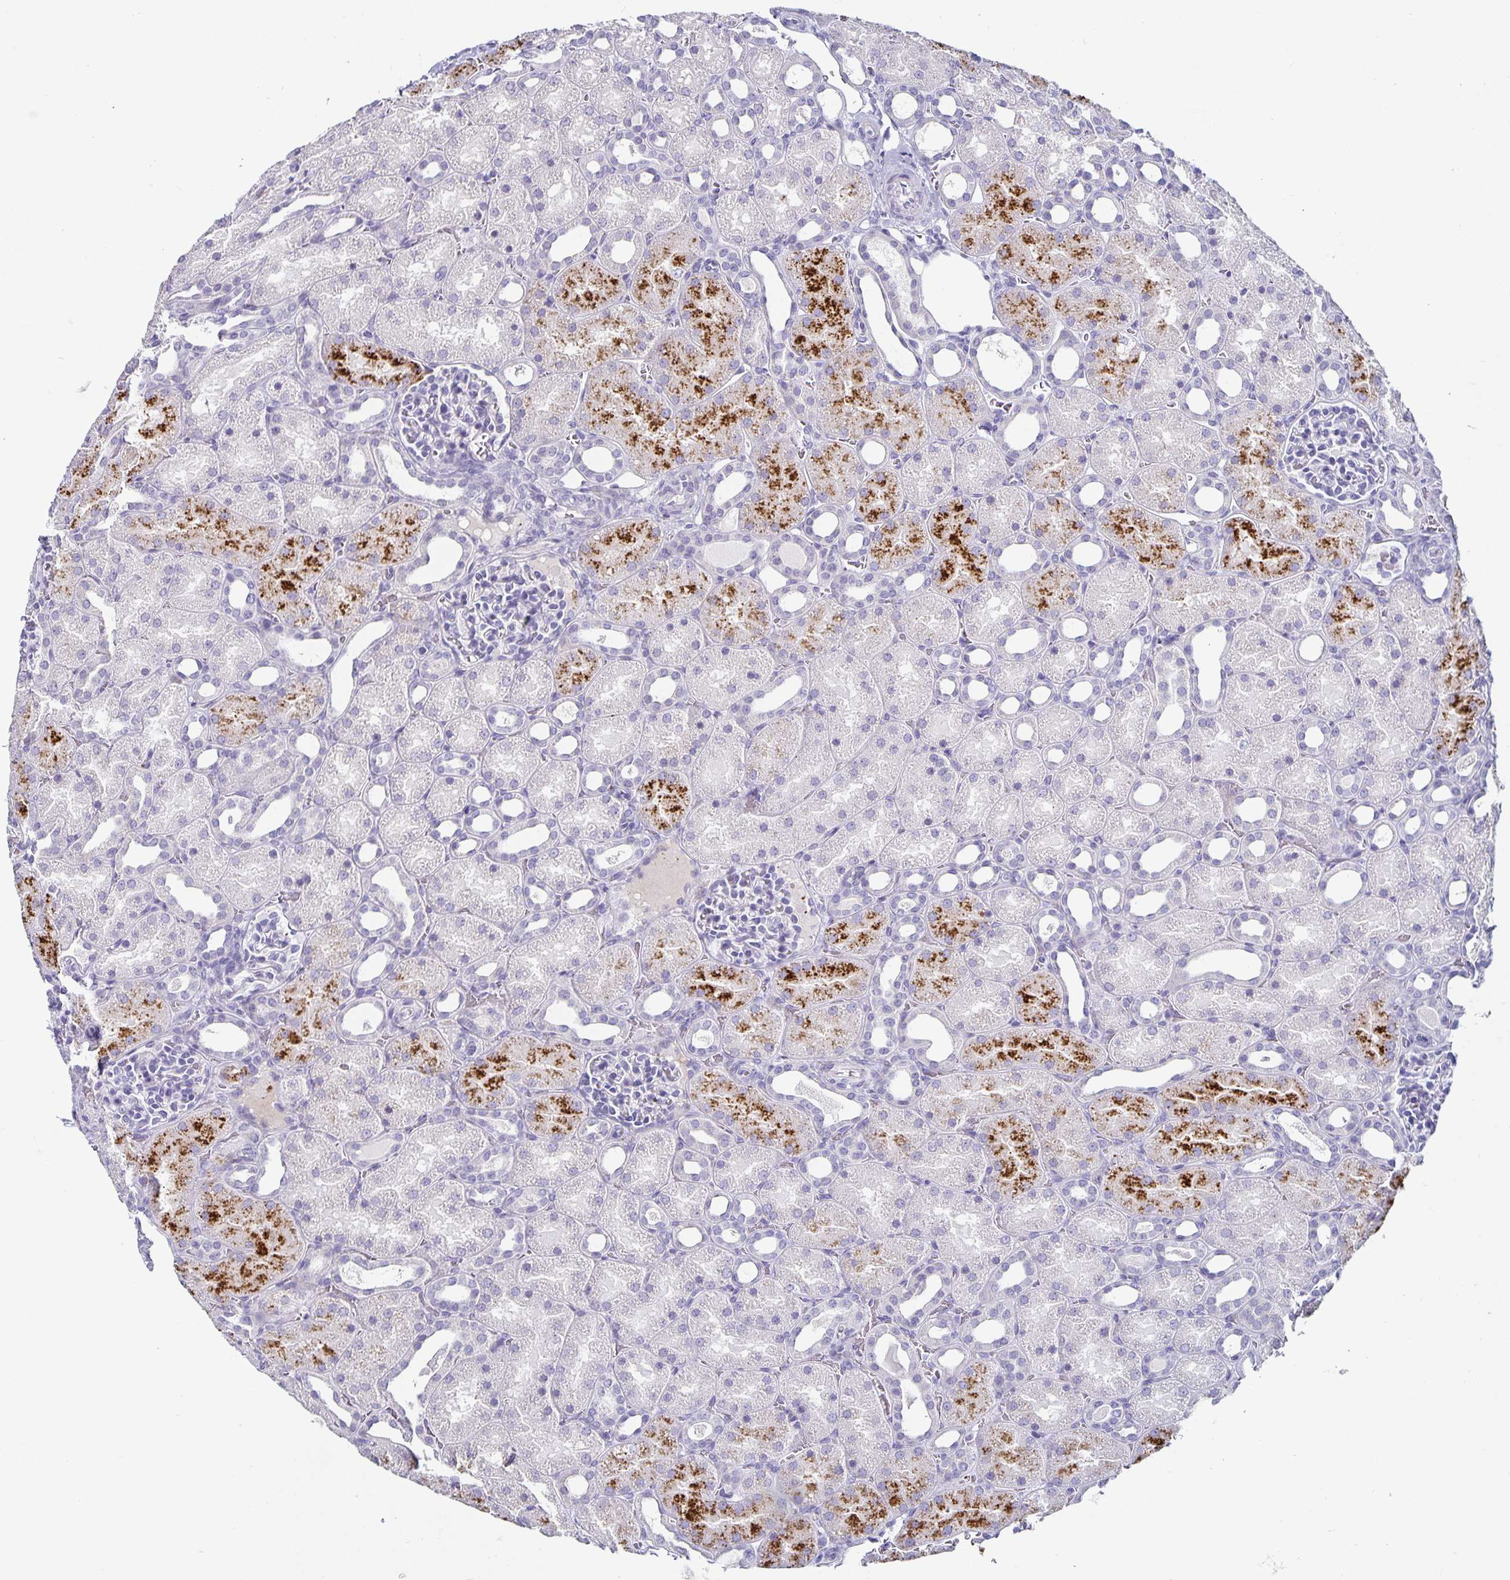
{"staining": {"intensity": "negative", "quantity": "none", "location": "none"}, "tissue": "kidney", "cell_type": "Cells in glomeruli", "image_type": "normal", "snomed": [{"axis": "morphology", "description": "Normal tissue, NOS"}, {"axis": "topography", "description": "Kidney"}], "caption": "Kidney was stained to show a protein in brown. There is no significant staining in cells in glomeruli. (DAB immunohistochemistry (IHC), high magnification).", "gene": "CHGA", "patient": {"sex": "male", "age": 2}}